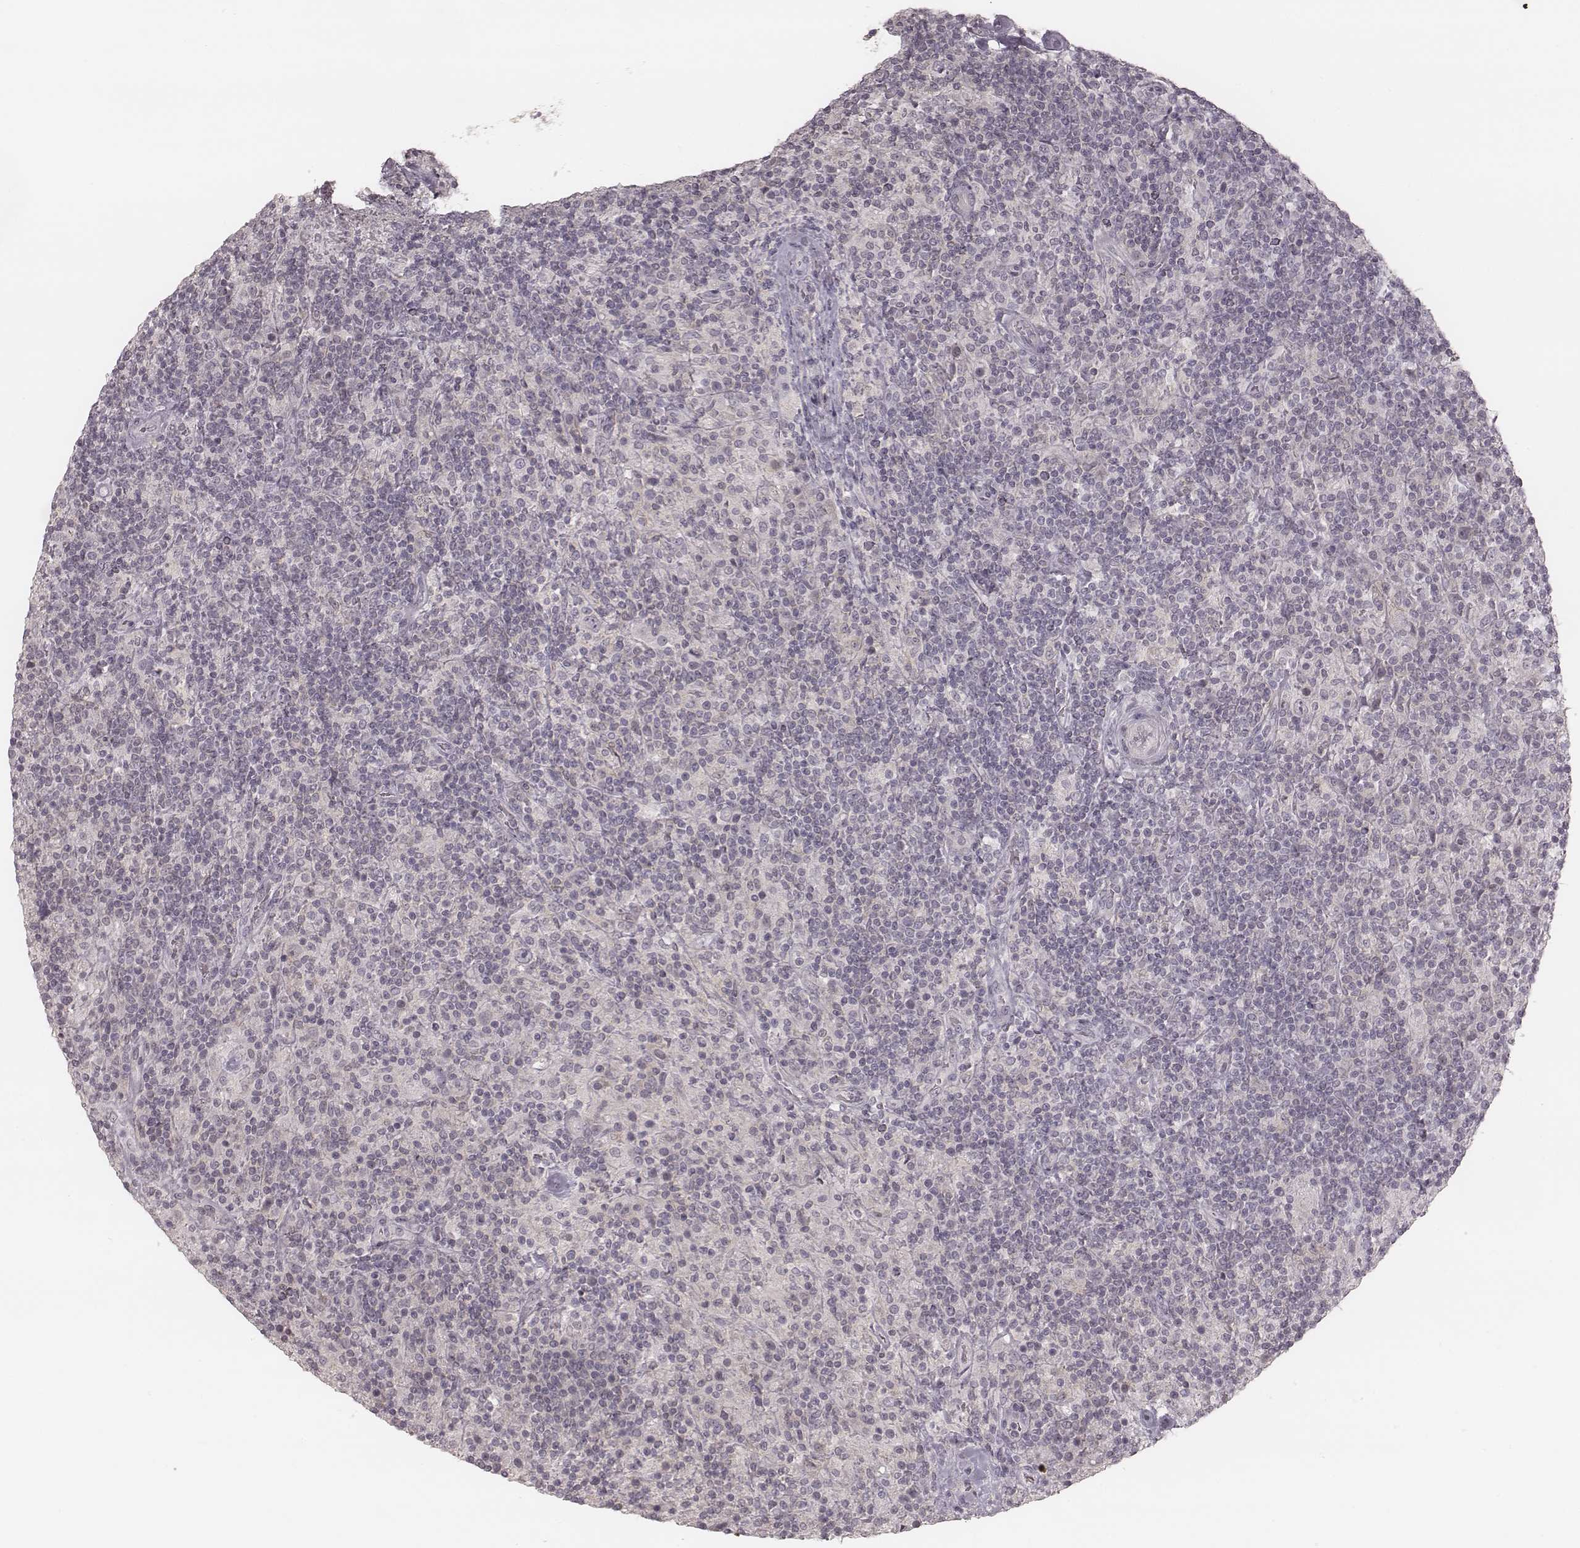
{"staining": {"intensity": "negative", "quantity": "none", "location": "none"}, "tissue": "lymphoma", "cell_type": "Tumor cells", "image_type": "cancer", "snomed": [{"axis": "morphology", "description": "Hodgkin's disease, NOS"}, {"axis": "topography", "description": "Lymph node"}], "caption": "This histopathology image is of lymphoma stained with immunohistochemistry (IHC) to label a protein in brown with the nuclei are counter-stained blue. There is no staining in tumor cells. (Stains: DAB (3,3'-diaminobenzidine) IHC with hematoxylin counter stain, Microscopy: brightfield microscopy at high magnification).", "gene": "ACACB", "patient": {"sex": "male", "age": 70}}